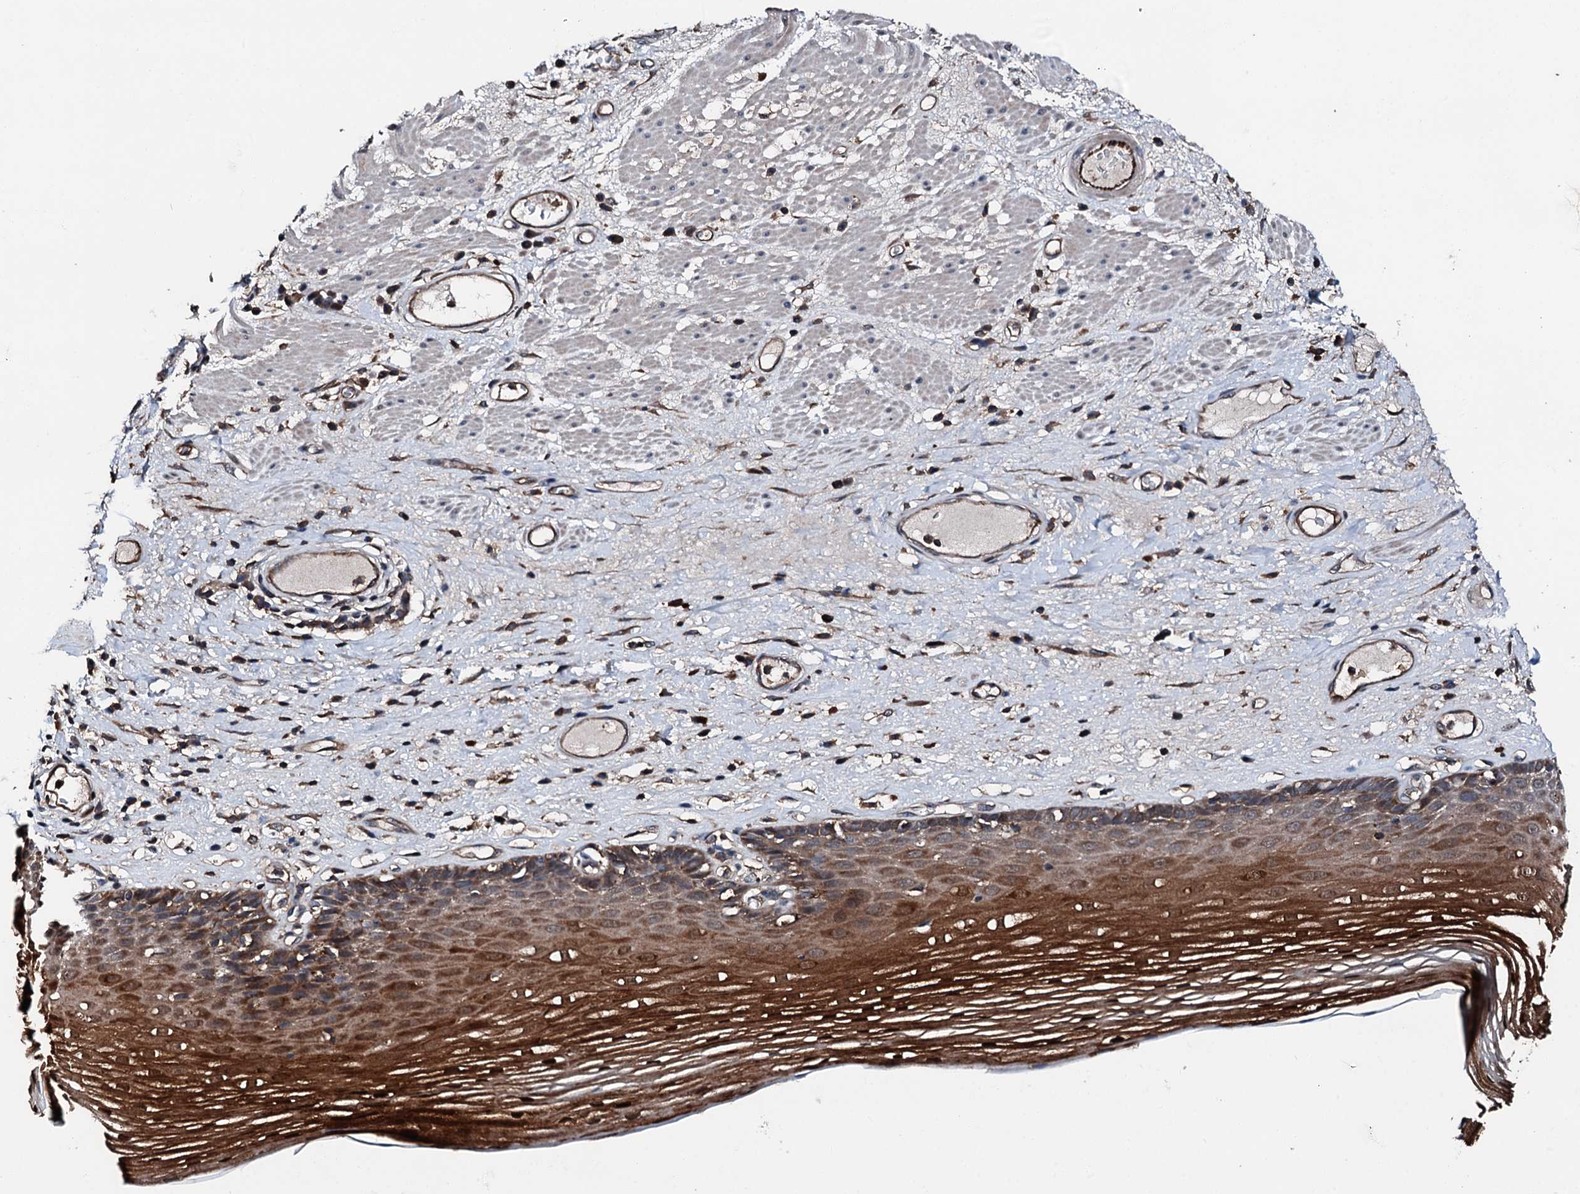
{"staining": {"intensity": "strong", "quantity": ">75%", "location": "cytoplasmic/membranous,nuclear"}, "tissue": "esophagus", "cell_type": "Squamous epithelial cells", "image_type": "normal", "snomed": [{"axis": "morphology", "description": "Normal tissue, NOS"}, {"axis": "topography", "description": "Esophagus"}], "caption": "IHC histopathology image of benign esophagus: human esophagus stained using immunohistochemistry shows high levels of strong protein expression localized specifically in the cytoplasmic/membranous,nuclear of squamous epithelial cells, appearing as a cytoplasmic/membranous,nuclear brown color.", "gene": "FGD4", "patient": {"sex": "male", "age": 62}}